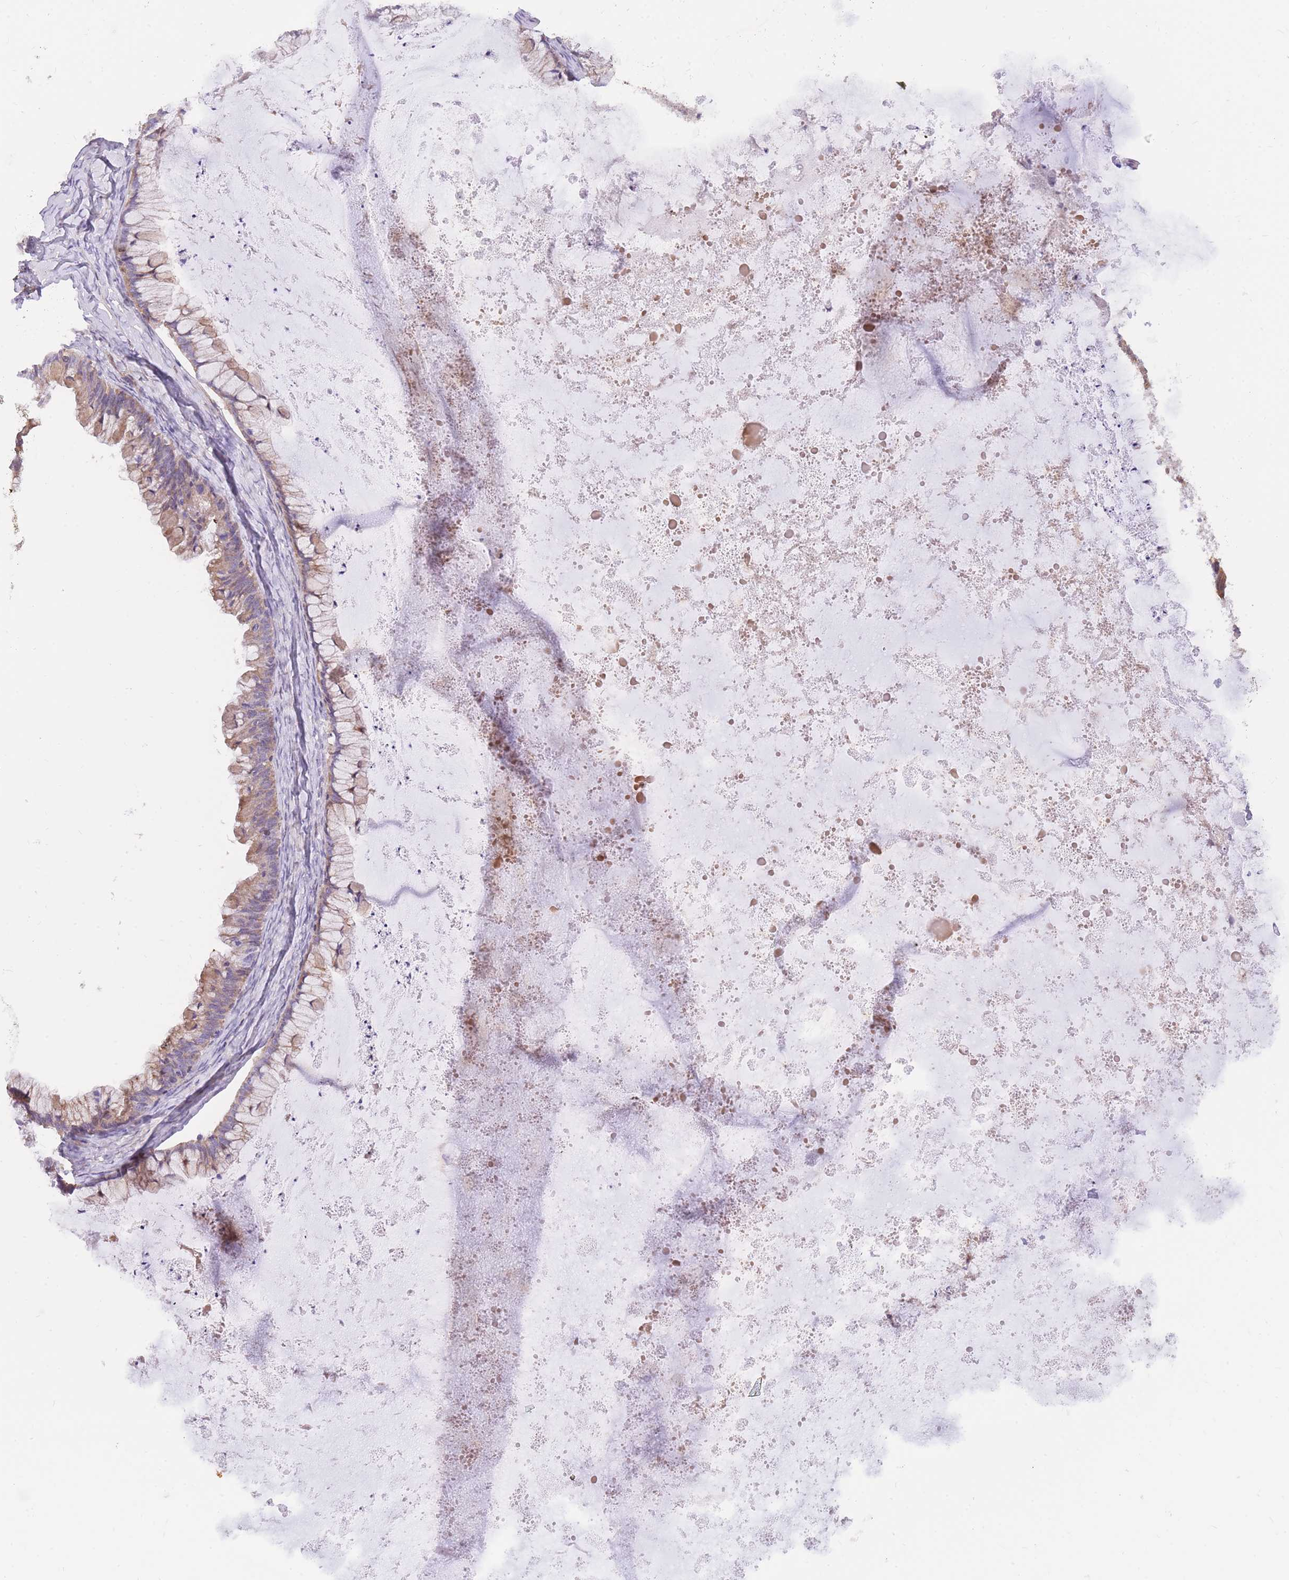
{"staining": {"intensity": "weak", "quantity": "25%-75%", "location": "cytoplasmic/membranous"}, "tissue": "ovarian cancer", "cell_type": "Tumor cells", "image_type": "cancer", "snomed": [{"axis": "morphology", "description": "Cystadenocarcinoma, mucinous, NOS"}, {"axis": "topography", "description": "Ovary"}], "caption": "Tumor cells demonstrate low levels of weak cytoplasmic/membranous expression in about 25%-75% of cells in human ovarian cancer.", "gene": "MINDY2", "patient": {"sex": "female", "age": 35}}